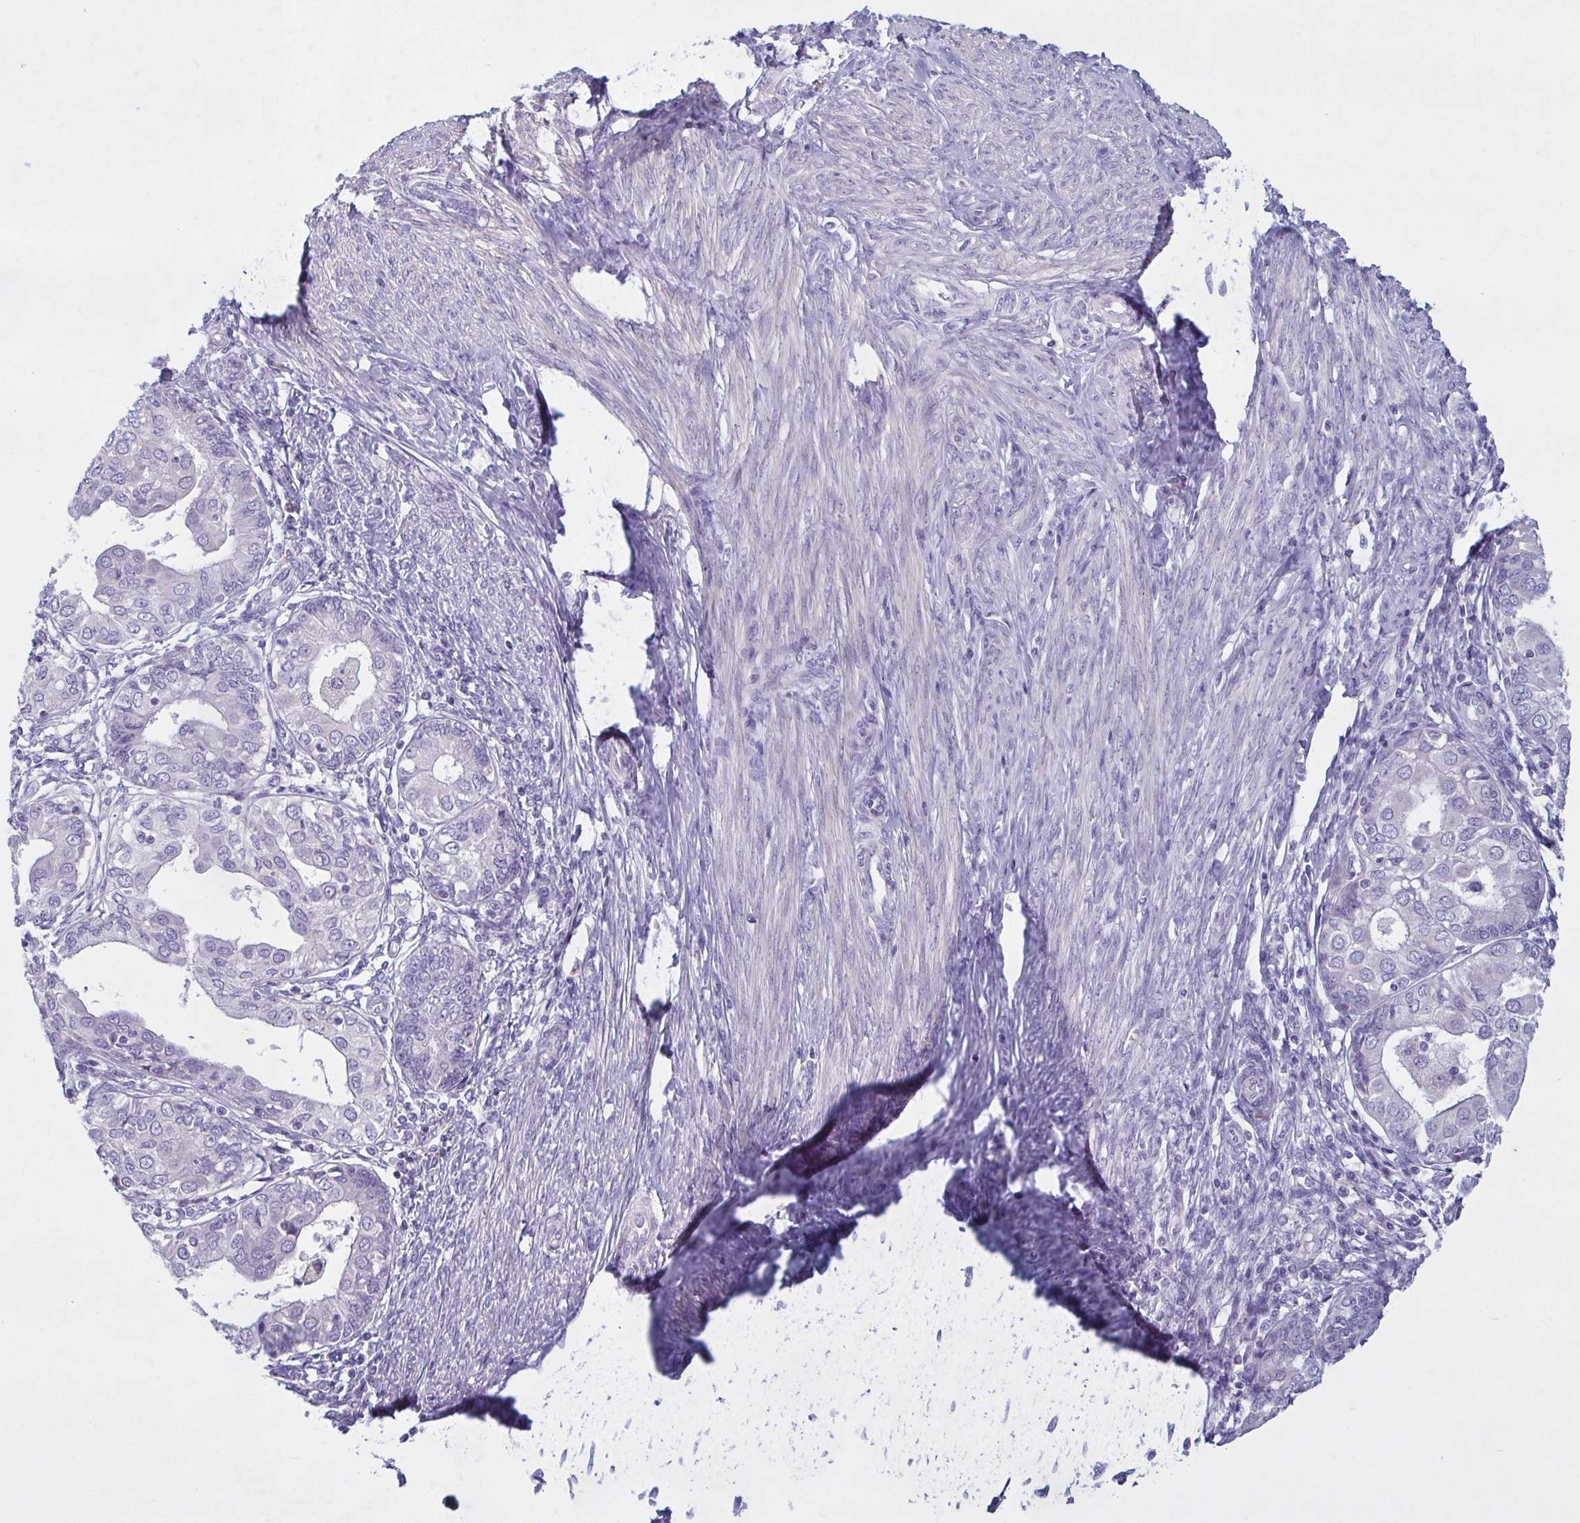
{"staining": {"intensity": "negative", "quantity": "none", "location": "none"}, "tissue": "endometrial cancer", "cell_type": "Tumor cells", "image_type": "cancer", "snomed": [{"axis": "morphology", "description": "Adenocarcinoma, NOS"}, {"axis": "topography", "description": "Endometrium"}], "caption": "Human endometrial cancer stained for a protein using immunohistochemistry demonstrates no expression in tumor cells.", "gene": "F13B", "patient": {"sex": "female", "age": 68}}